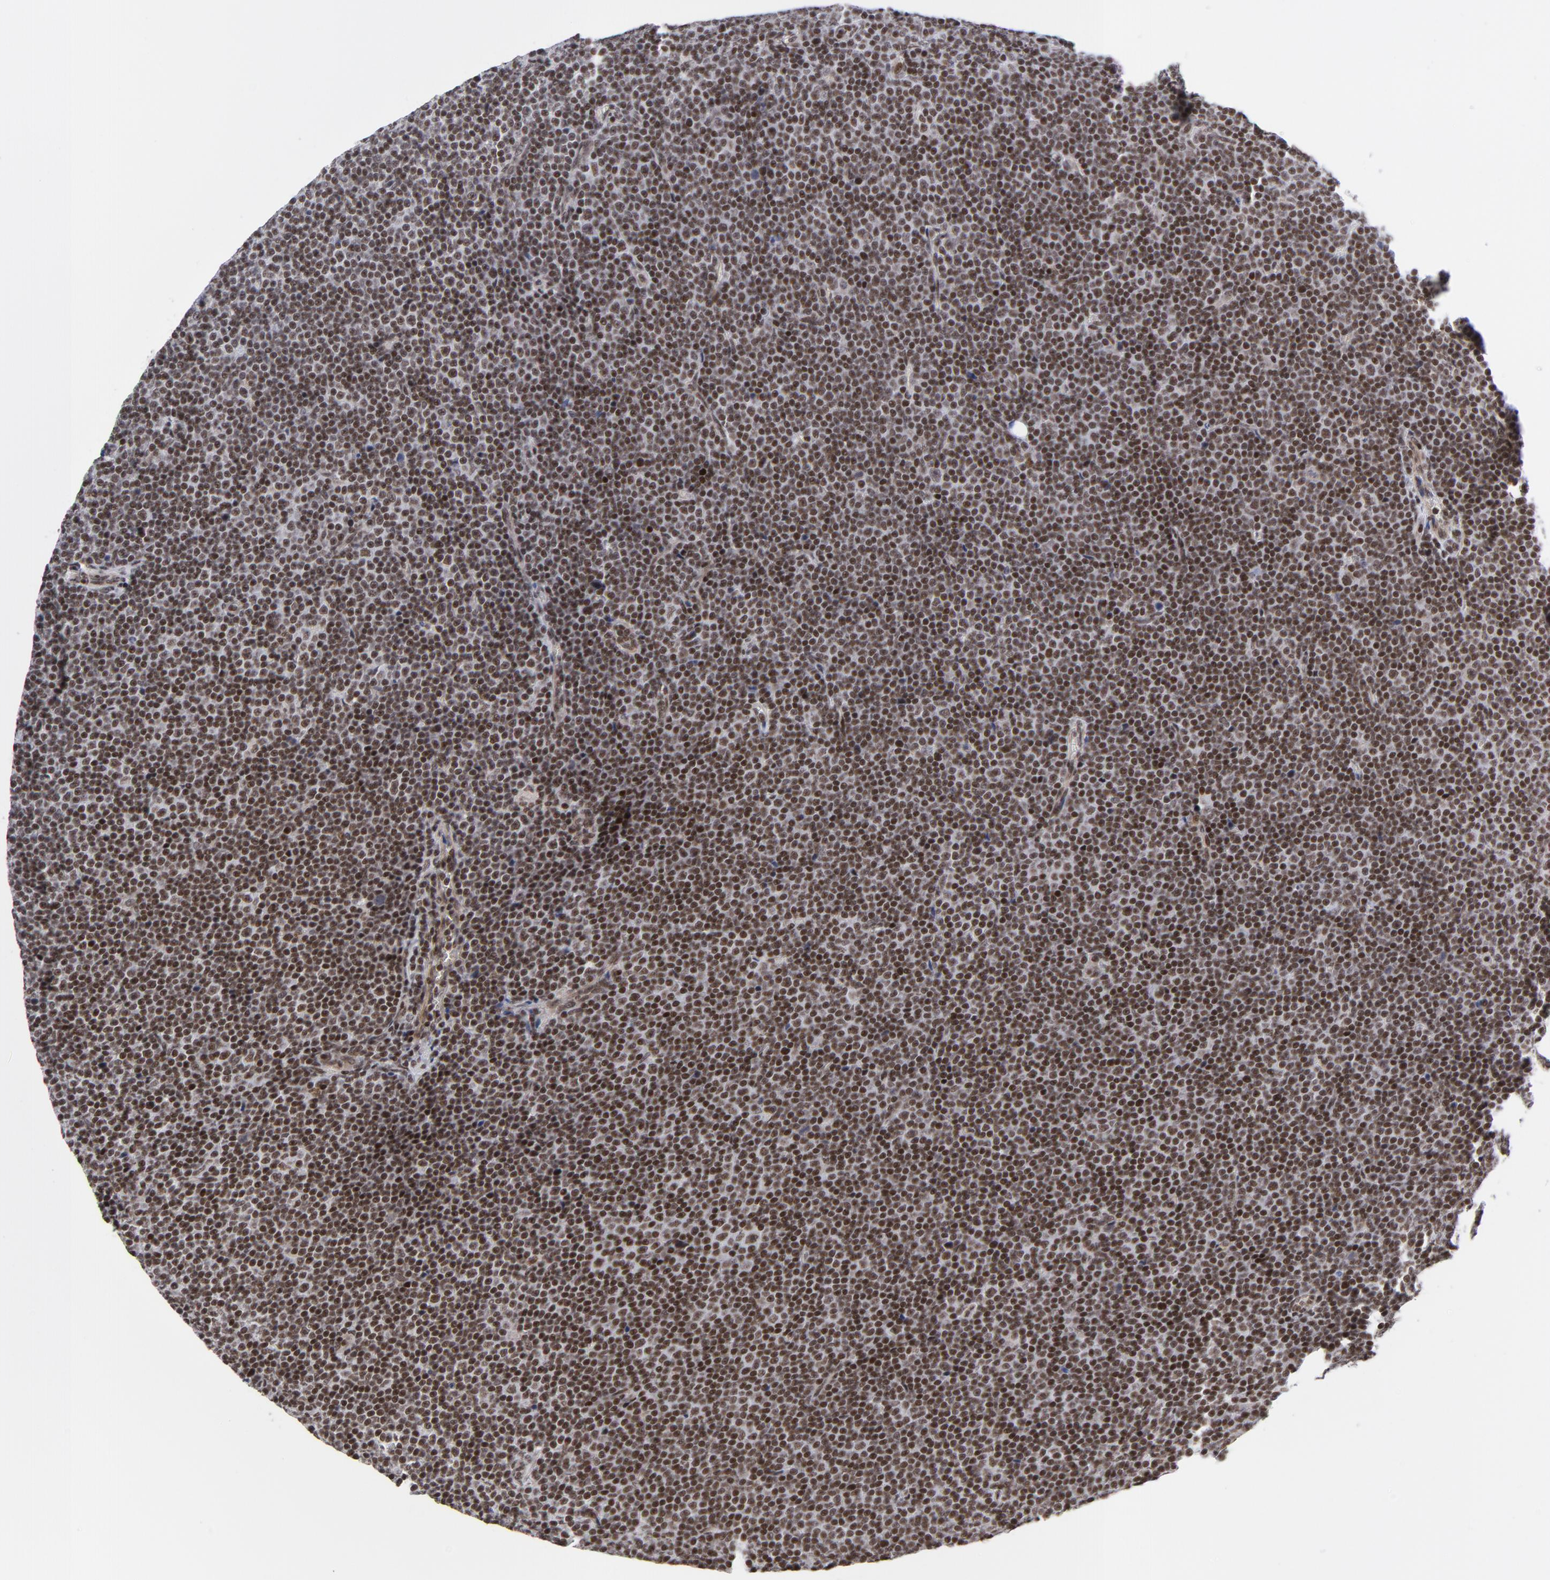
{"staining": {"intensity": "strong", "quantity": ">75%", "location": "nuclear"}, "tissue": "lymphoma", "cell_type": "Tumor cells", "image_type": "cancer", "snomed": [{"axis": "morphology", "description": "Malignant lymphoma, non-Hodgkin's type, Low grade"}, {"axis": "topography", "description": "Lymph node"}], "caption": "An immunohistochemistry photomicrograph of tumor tissue is shown. Protein staining in brown labels strong nuclear positivity in low-grade malignant lymphoma, non-Hodgkin's type within tumor cells.", "gene": "CTCF", "patient": {"sex": "female", "age": 67}}